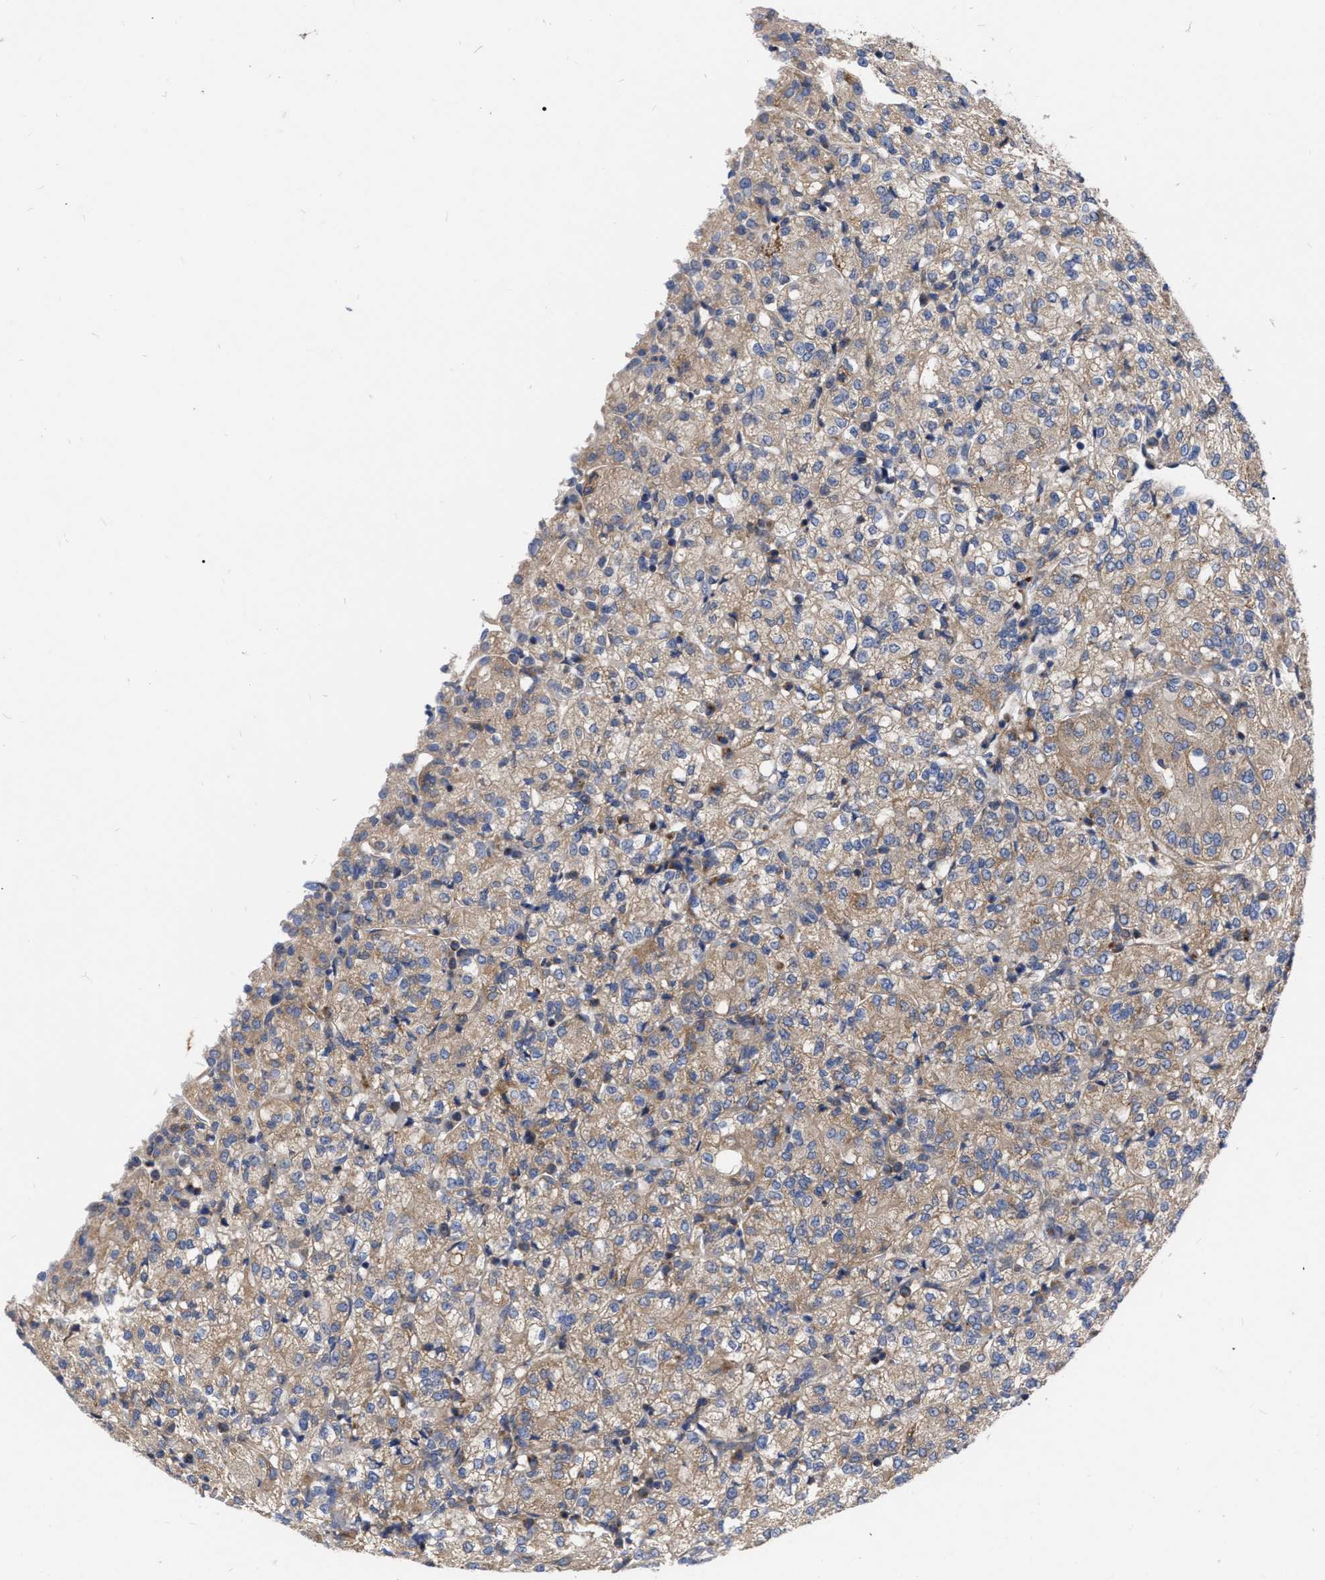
{"staining": {"intensity": "moderate", "quantity": ">75%", "location": "cytoplasmic/membranous"}, "tissue": "renal cancer", "cell_type": "Tumor cells", "image_type": "cancer", "snomed": [{"axis": "morphology", "description": "Adenocarcinoma, NOS"}, {"axis": "topography", "description": "Kidney"}], "caption": "Immunohistochemical staining of renal cancer shows medium levels of moderate cytoplasmic/membranous protein expression in approximately >75% of tumor cells.", "gene": "CDKN2C", "patient": {"sex": "male", "age": 77}}